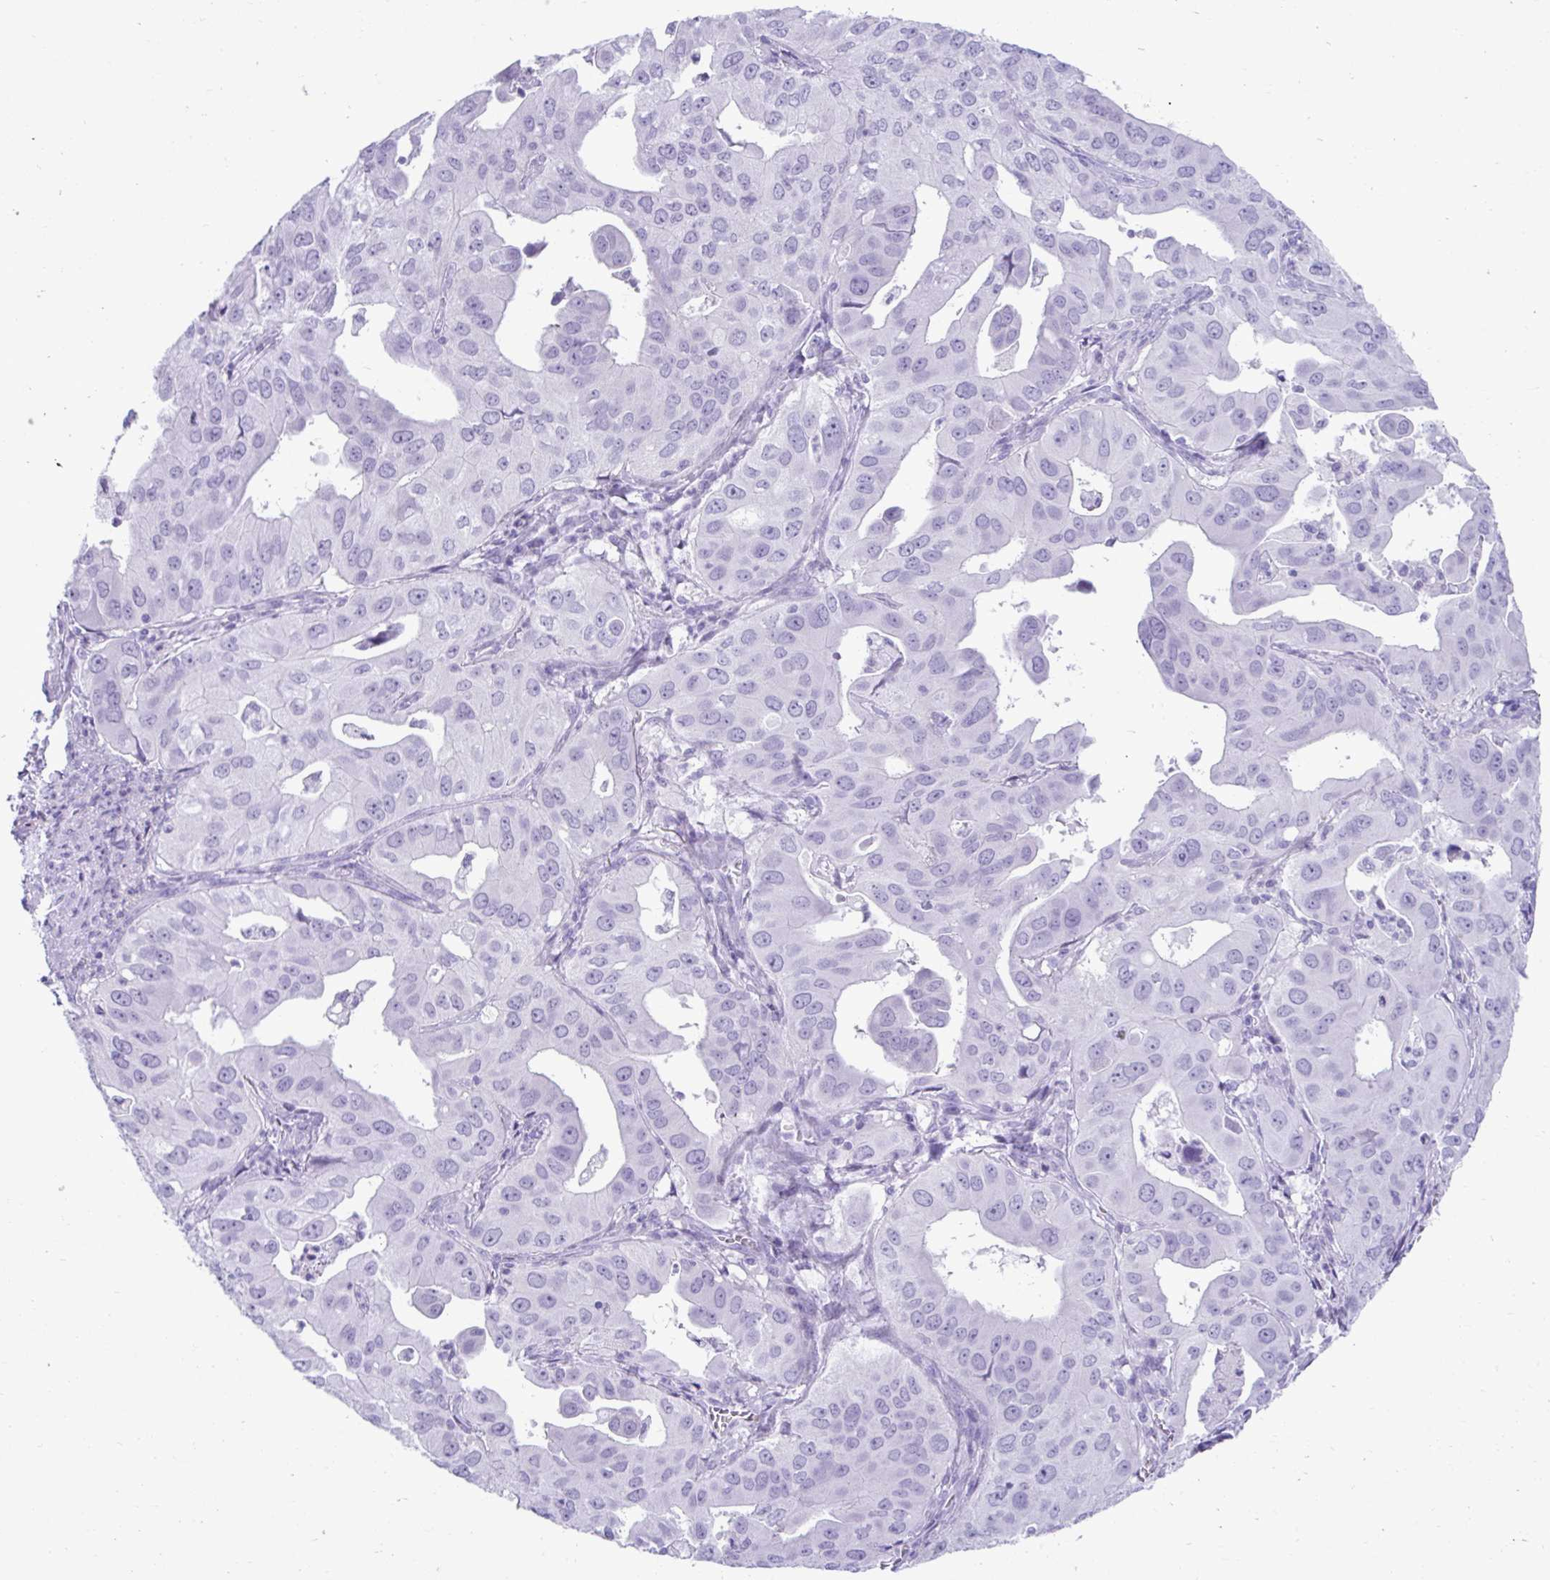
{"staining": {"intensity": "negative", "quantity": "none", "location": "none"}, "tissue": "lung cancer", "cell_type": "Tumor cells", "image_type": "cancer", "snomed": [{"axis": "morphology", "description": "Adenocarcinoma, NOS"}, {"axis": "topography", "description": "Lung"}], "caption": "This is a image of immunohistochemistry staining of lung adenocarcinoma, which shows no staining in tumor cells.", "gene": "PSCA", "patient": {"sex": "male", "age": 48}}